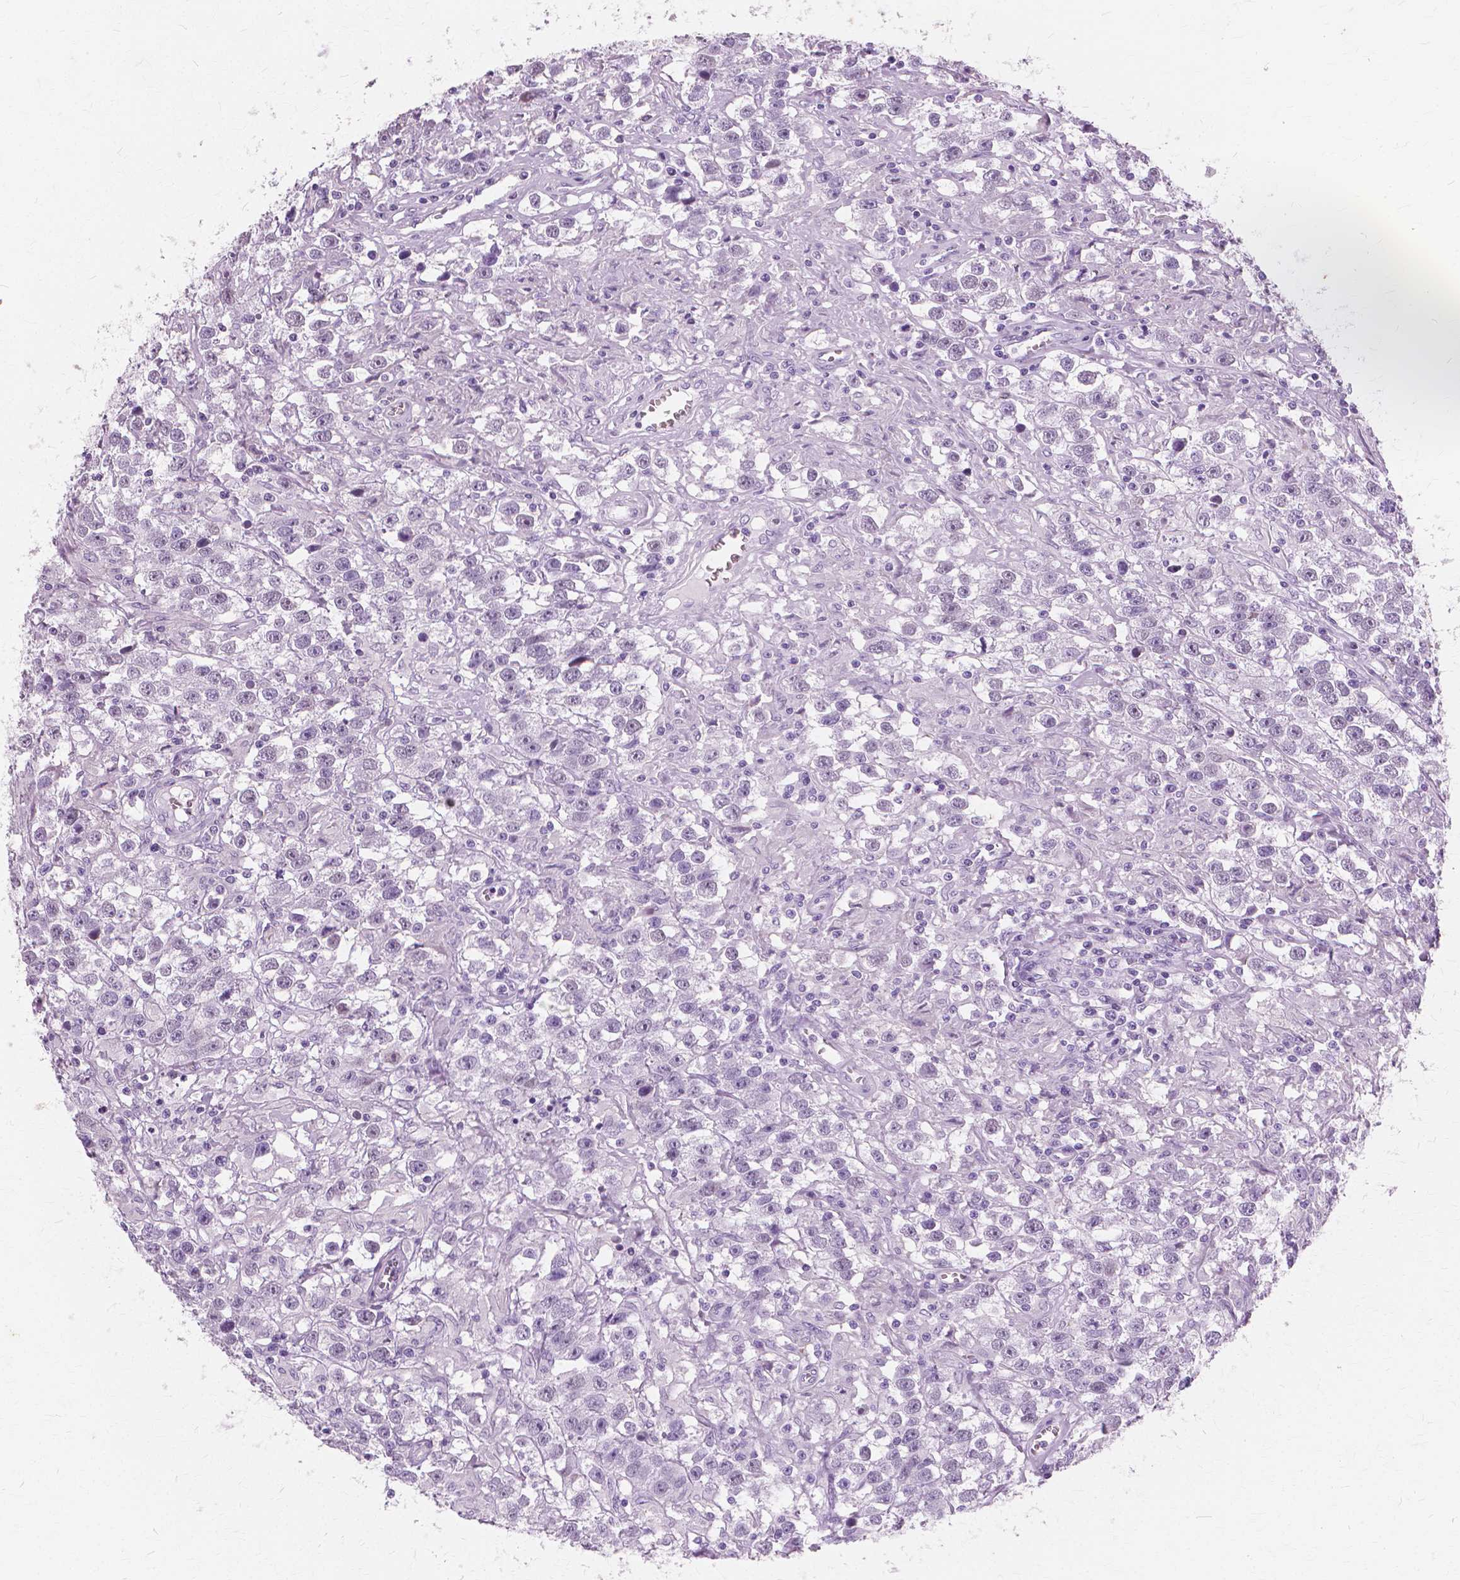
{"staining": {"intensity": "negative", "quantity": "none", "location": "none"}, "tissue": "testis cancer", "cell_type": "Tumor cells", "image_type": "cancer", "snomed": [{"axis": "morphology", "description": "Seminoma, NOS"}, {"axis": "topography", "description": "Testis"}], "caption": "Testis cancer (seminoma) was stained to show a protein in brown. There is no significant positivity in tumor cells. The staining is performed using DAB brown chromogen with nuclei counter-stained in using hematoxylin.", "gene": "SFTPD", "patient": {"sex": "male", "age": 43}}